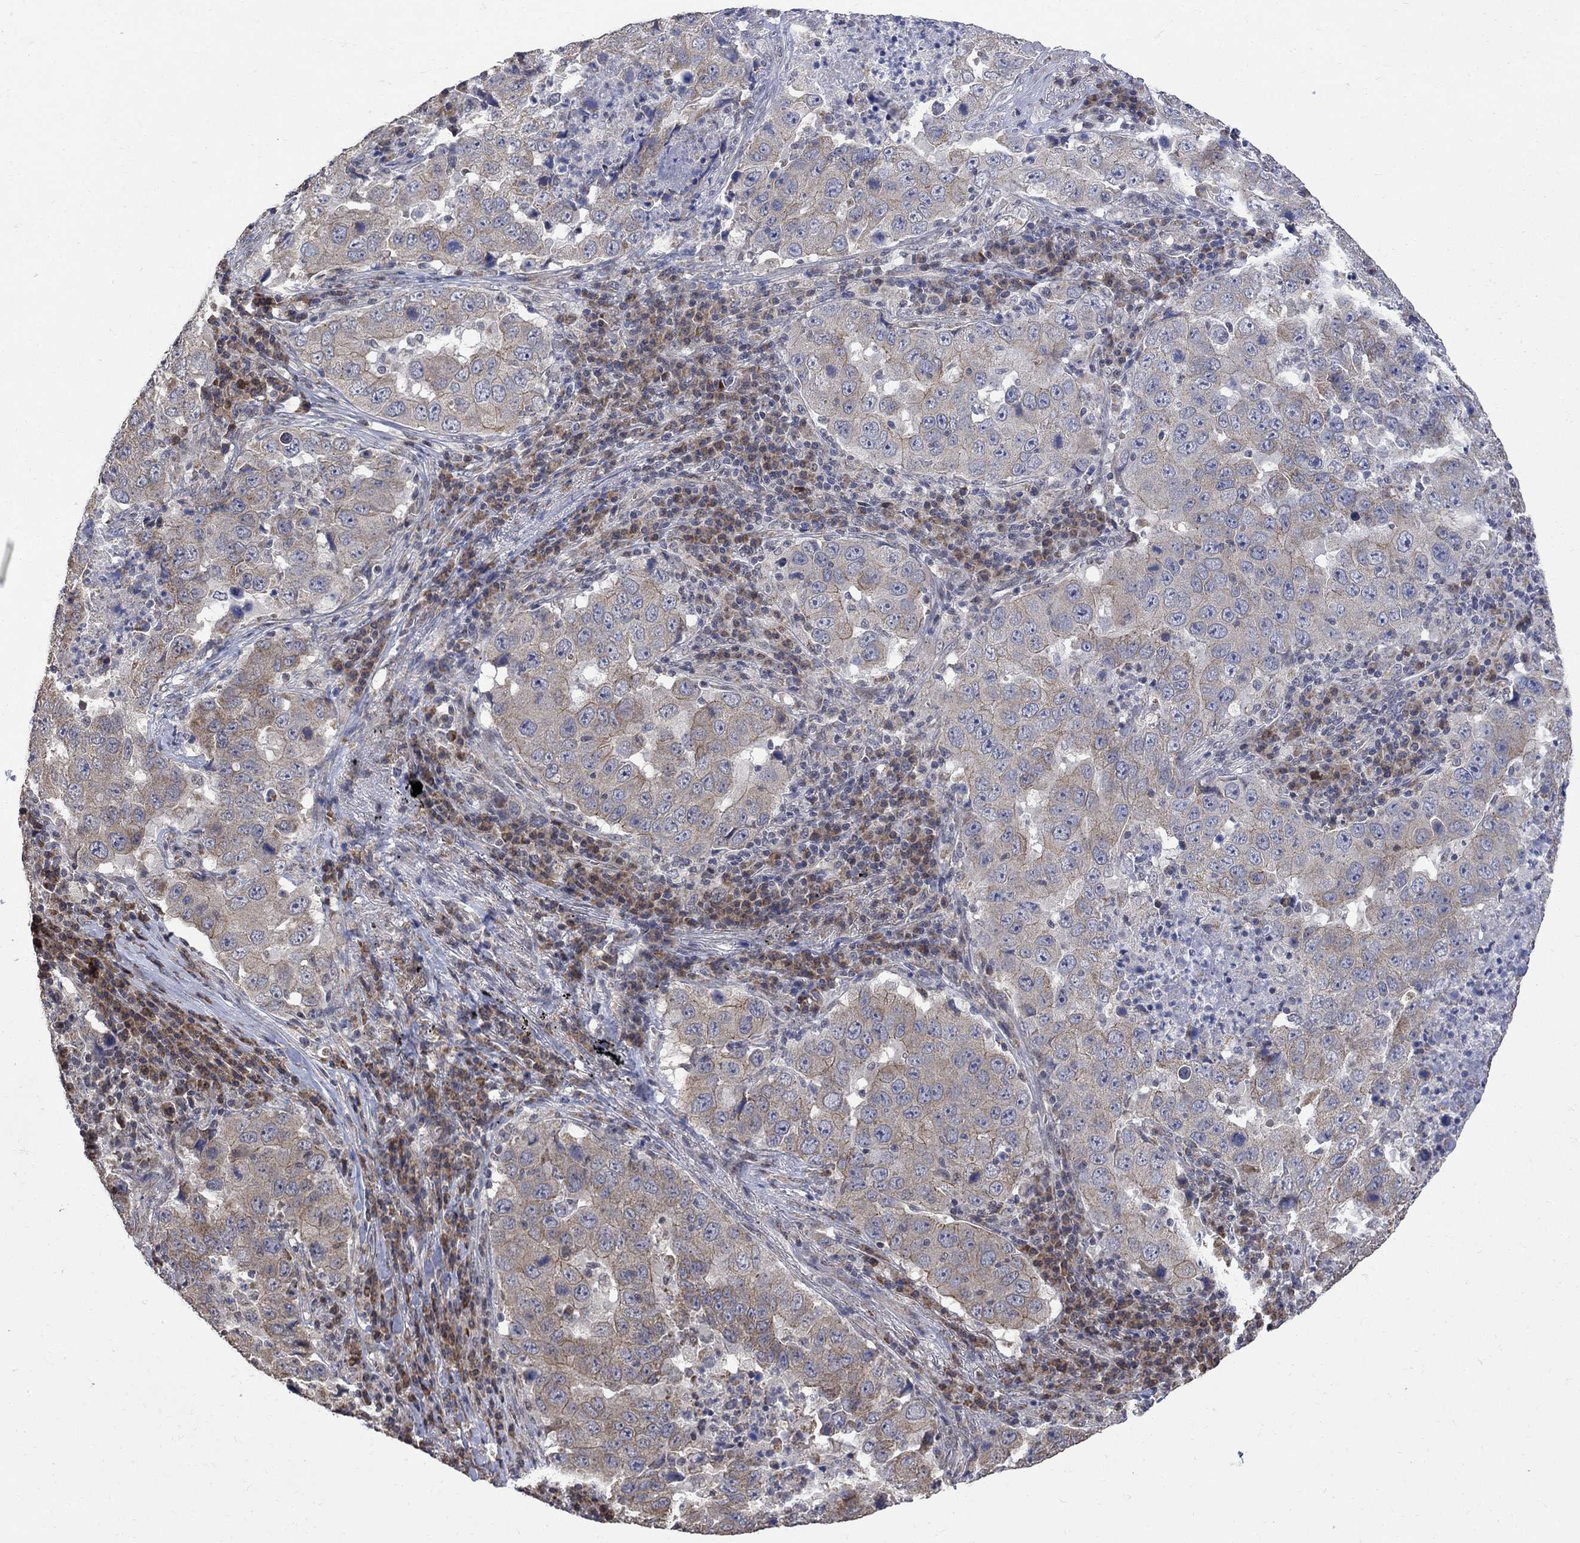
{"staining": {"intensity": "moderate", "quantity": "<25%", "location": "cytoplasmic/membranous"}, "tissue": "lung cancer", "cell_type": "Tumor cells", "image_type": "cancer", "snomed": [{"axis": "morphology", "description": "Adenocarcinoma, NOS"}, {"axis": "topography", "description": "Lung"}], "caption": "Adenocarcinoma (lung) stained for a protein (brown) exhibits moderate cytoplasmic/membranous positive staining in approximately <25% of tumor cells.", "gene": "ANKRA2", "patient": {"sex": "male", "age": 73}}